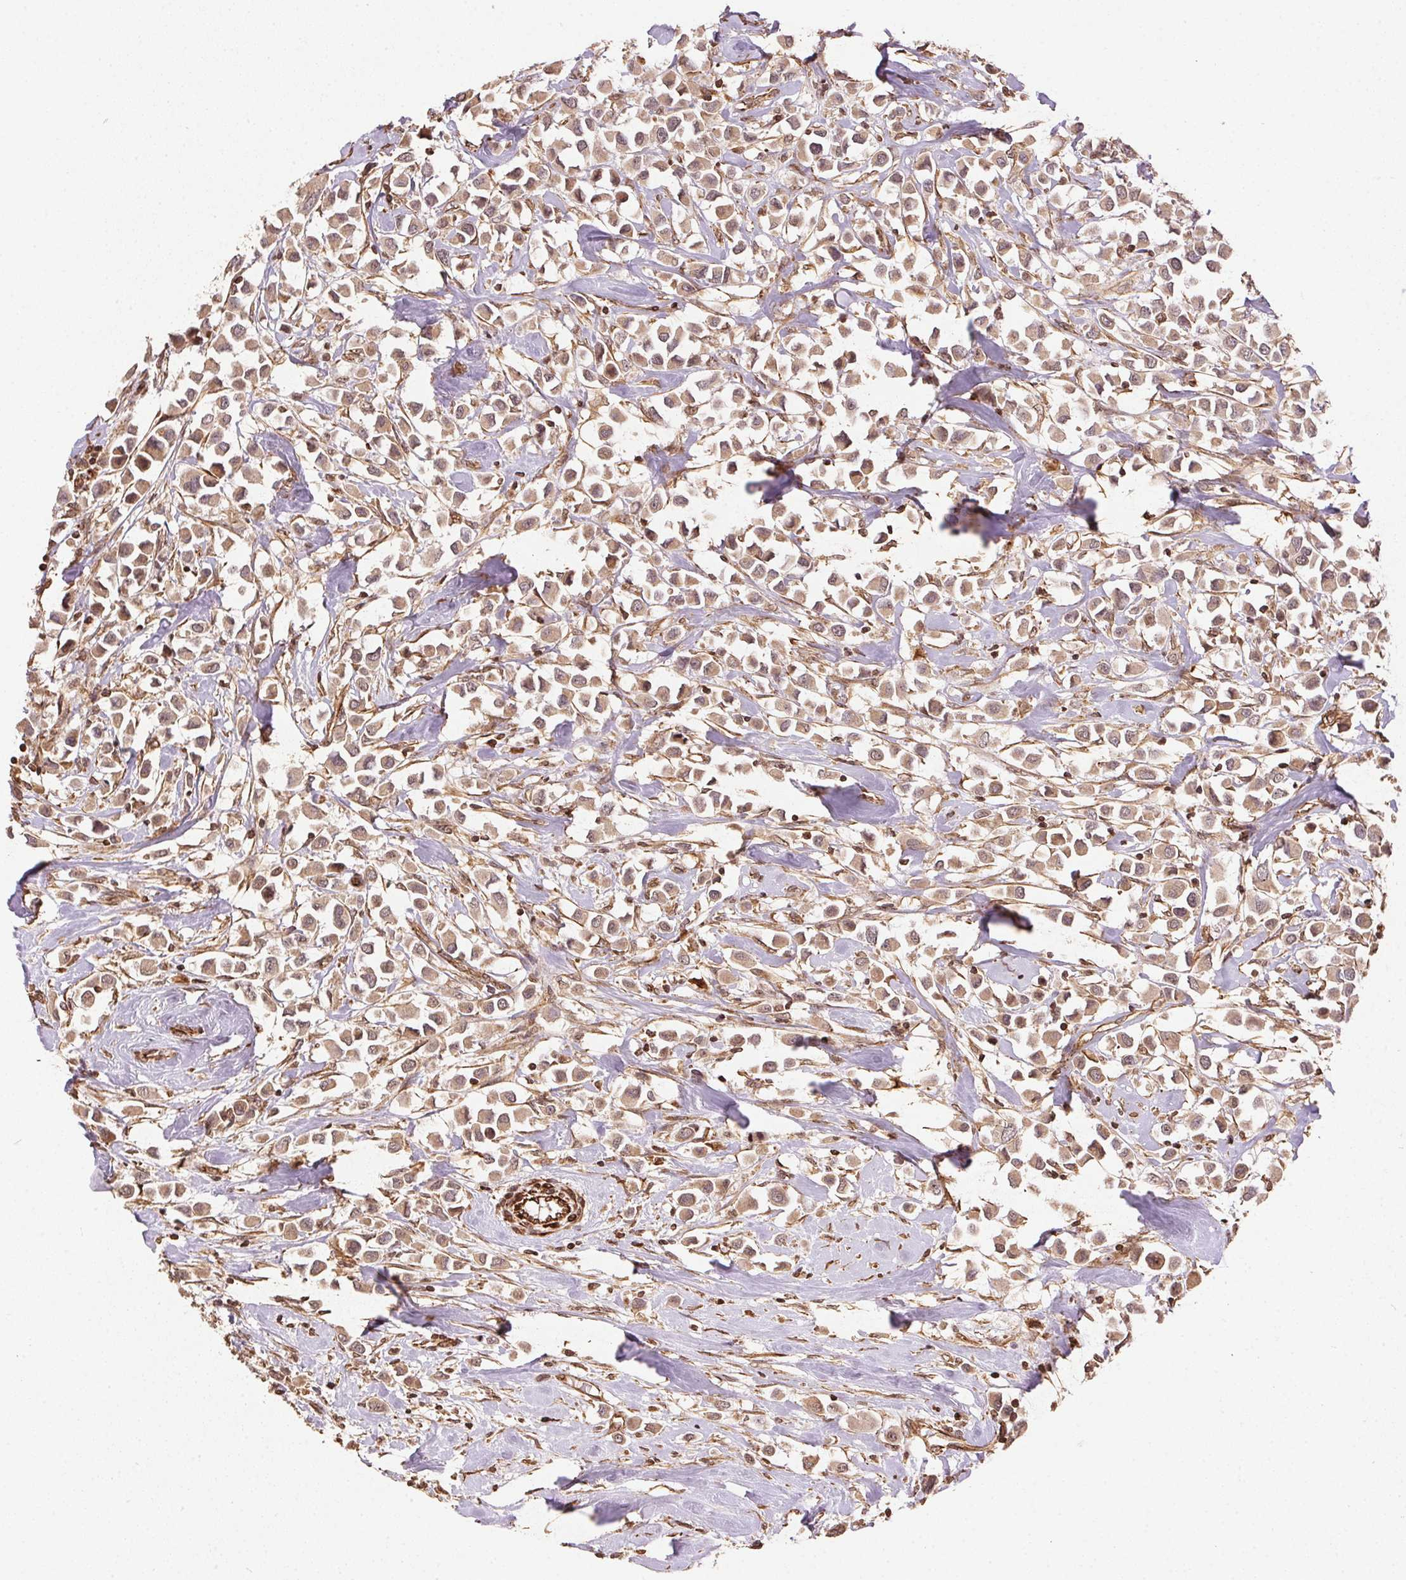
{"staining": {"intensity": "weak", "quantity": ">75%", "location": "cytoplasmic/membranous"}, "tissue": "breast cancer", "cell_type": "Tumor cells", "image_type": "cancer", "snomed": [{"axis": "morphology", "description": "Duct carcinoma"}, {"axis": "topography", "description": "Breast"}], "caption": "Immunohistochemical staining of breast cancer shows low levels of weak cytoplasmic/membranous expression in approximately >75% of tumor cells.", "gene": "SPRED2", "patient": {"sex": "female", "age": 61}}